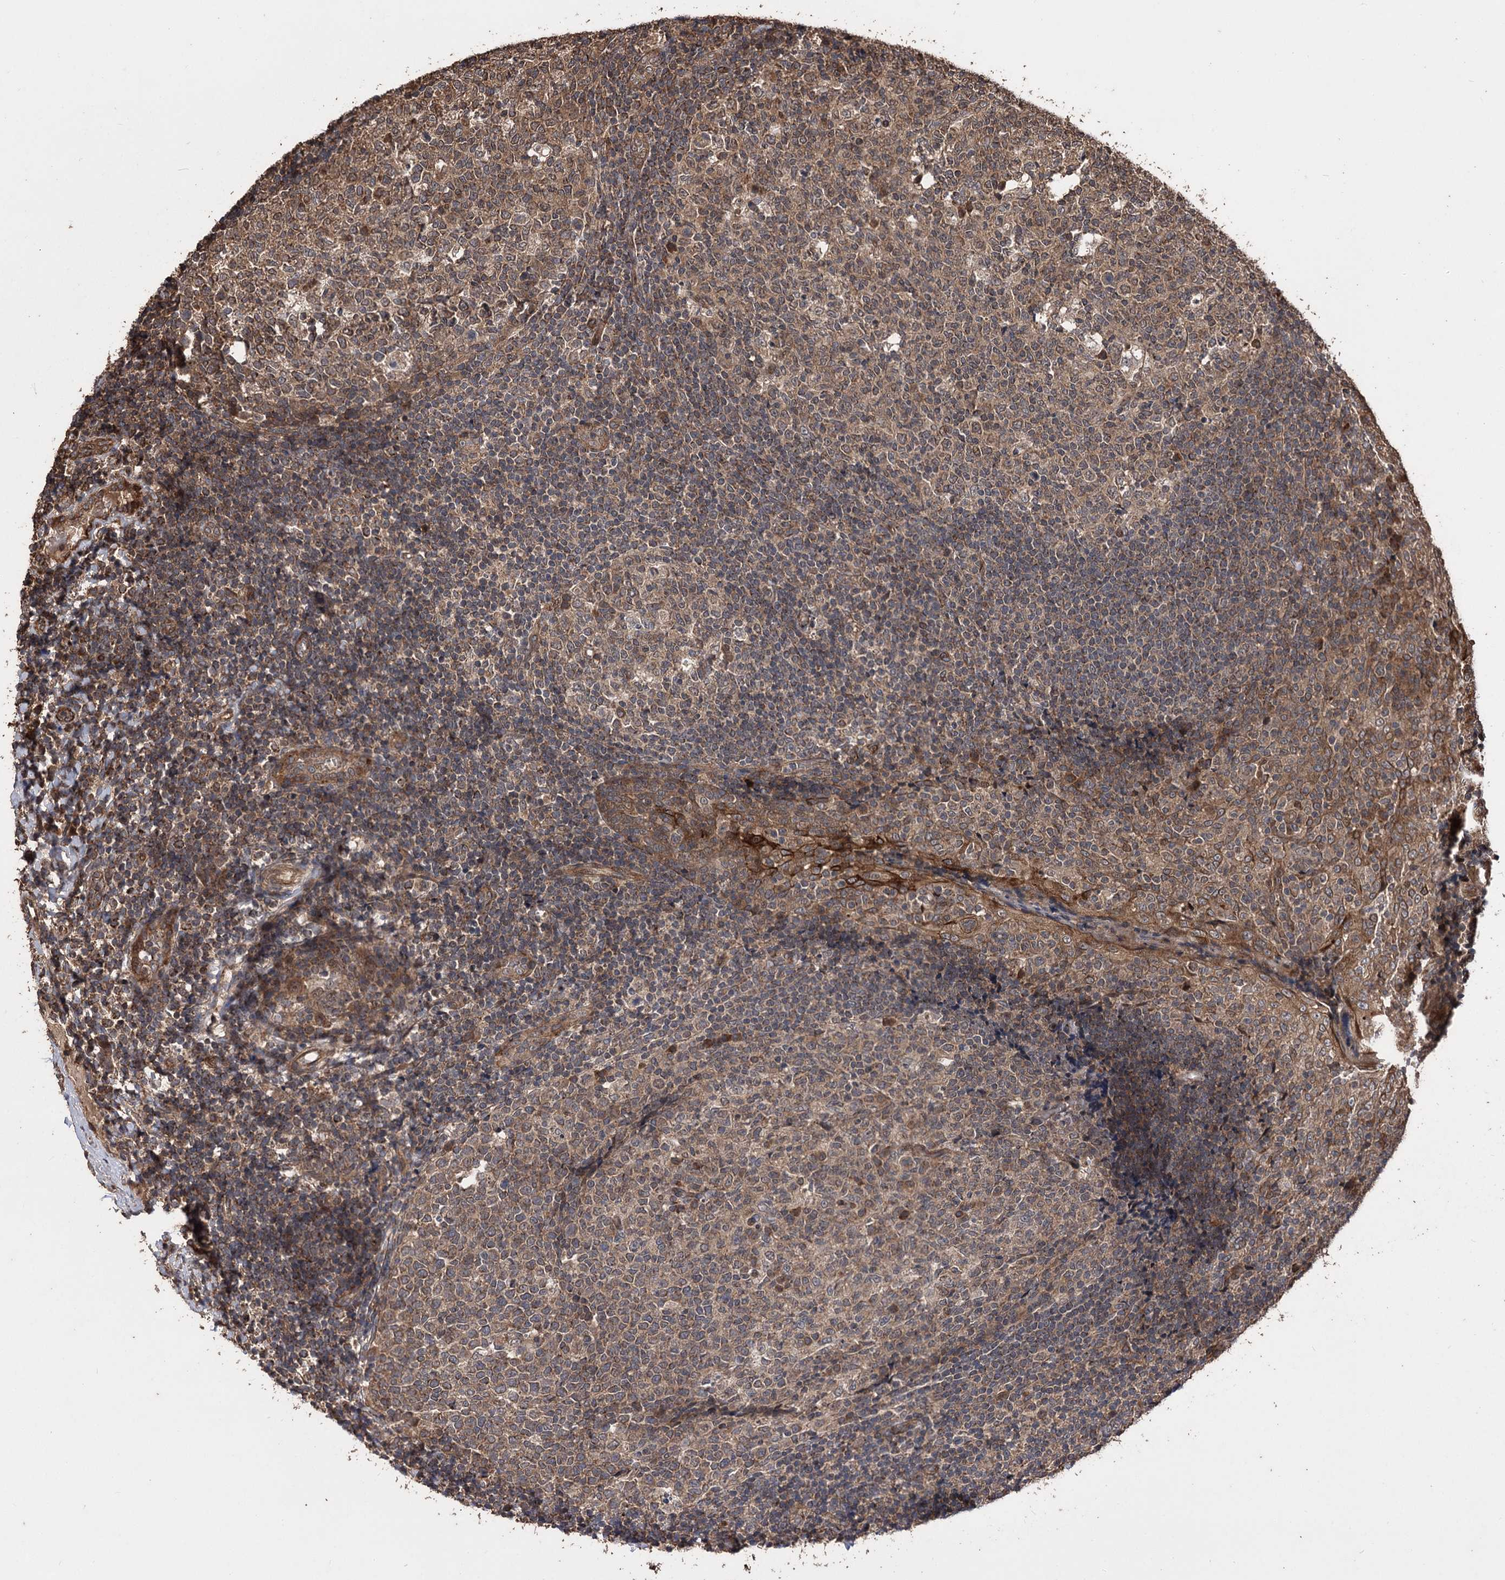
{"staining": {"intensity": "moderate", "quantity": "25%-75%", "location": "cytoplasmic/membranous"}, "tissue": "tonsil", "cell_type": "Germinal center cells", "image_type": "normal", "snomed": [{"axis": "morphology", "description": "Normal tissue, NOS"}, {"axis": "topography", "description": "Tonsil"}], "caption": "Brown immunohistochemical staining in unremarkable tonsil shows moderate cytoplasmic/membranous expression in approximately 25%-75% of germinal center cells.", "gene": "RASSF3", "patient": {"sex": "female", "age": 19}}